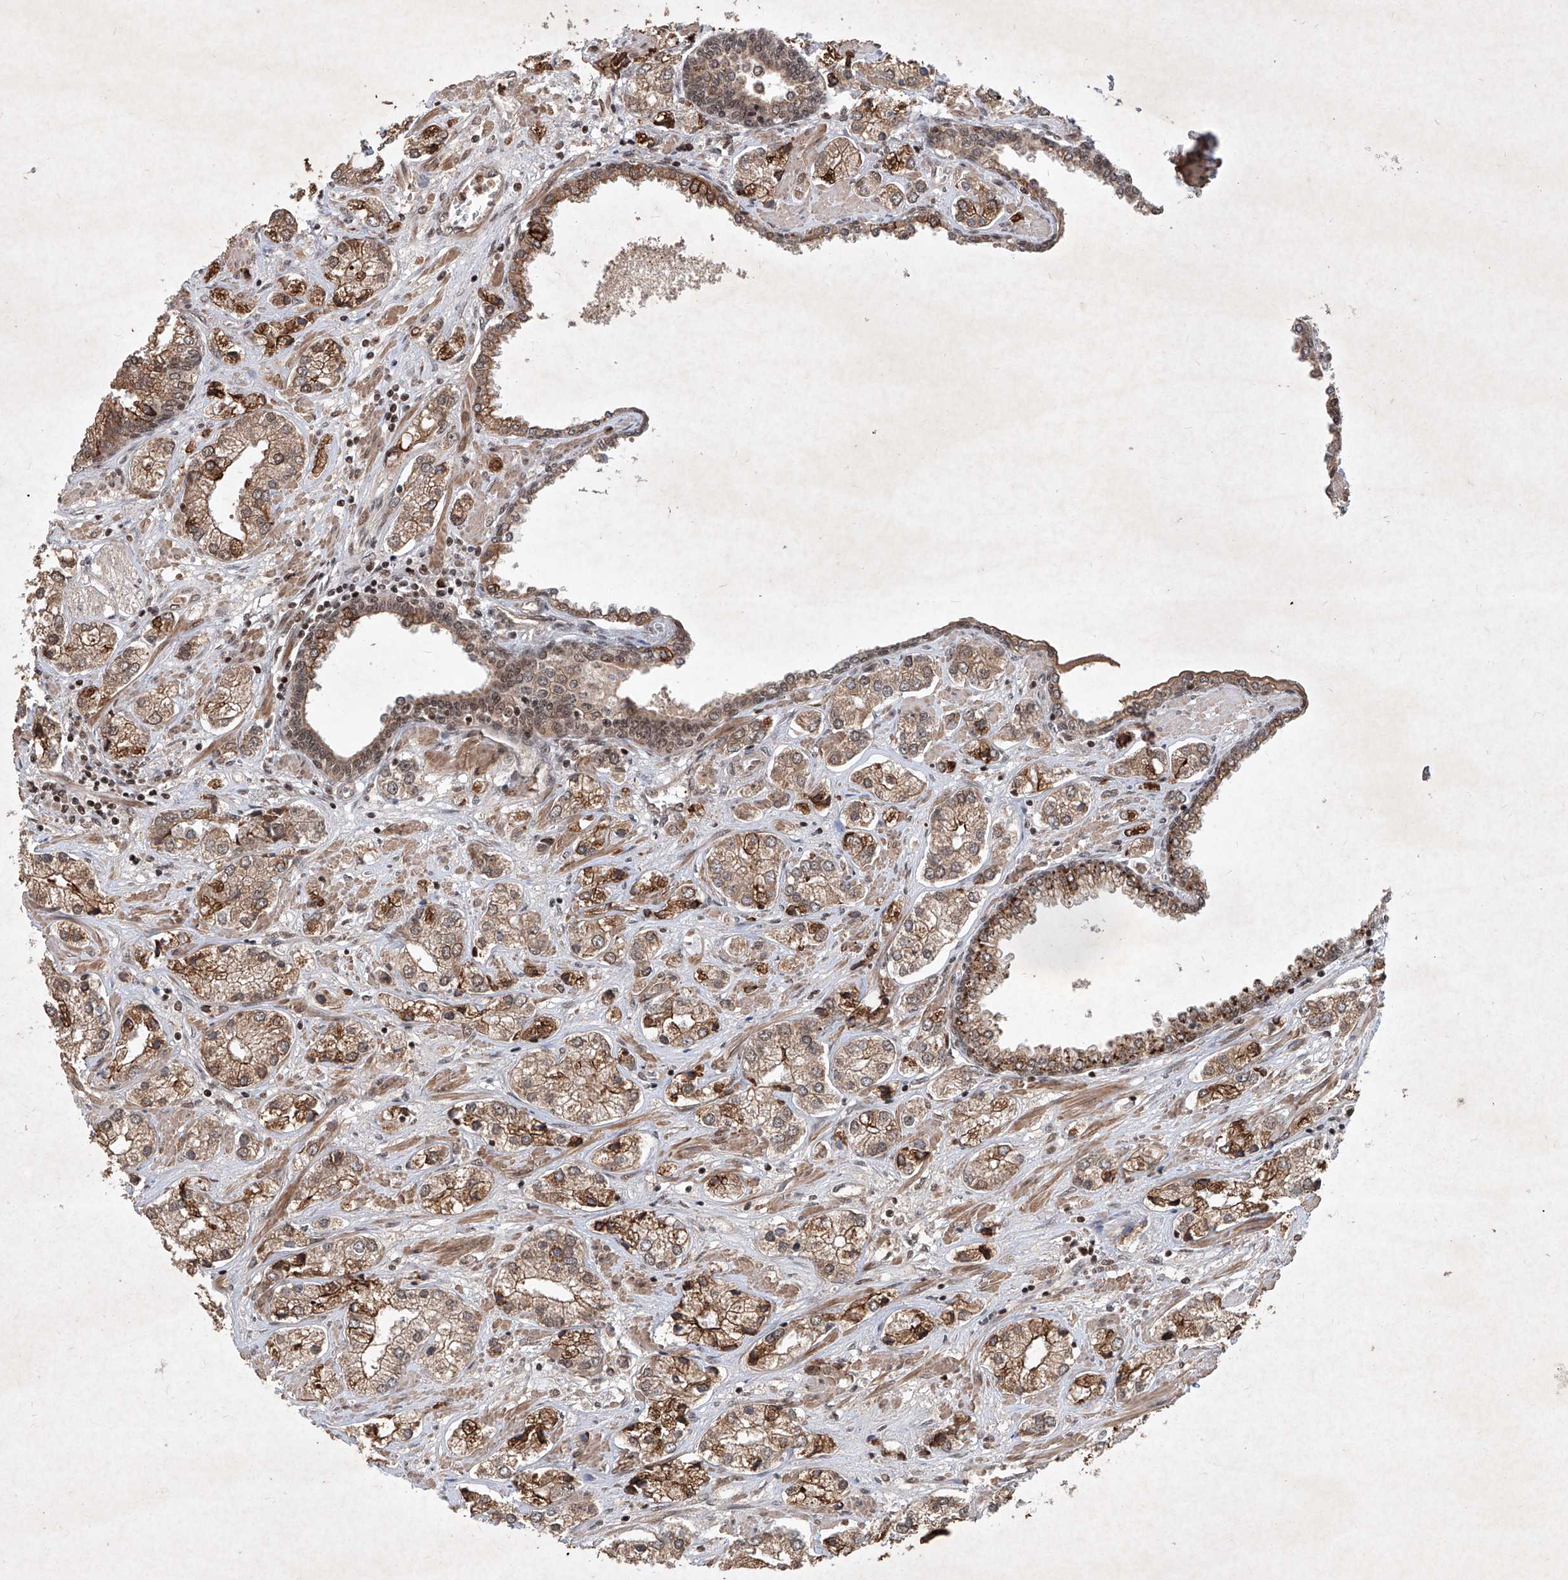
{"staining": {"intensity": "moderate", "quantity": "25%-75%", "location": "cytoplasmic/membranous"}, "tissue": "prostate cancer", "cell_type": "Tumor cells", "image_type": "cancer", "snomed": [{"axis": "morphology", "description": "Adenocarcinoma, High grade"}, {"axis": "topography", "description": "Prostate"}], "caption": "The photomicrograph demonstrates staining of adenocarcinoma (high-grade) (prostate), revealing moderate cytoplasmic/membranous protein expression (brown color) within tumor cells.", "gene": "IRF2", "patient": {"sex": "male", "age": 66}}